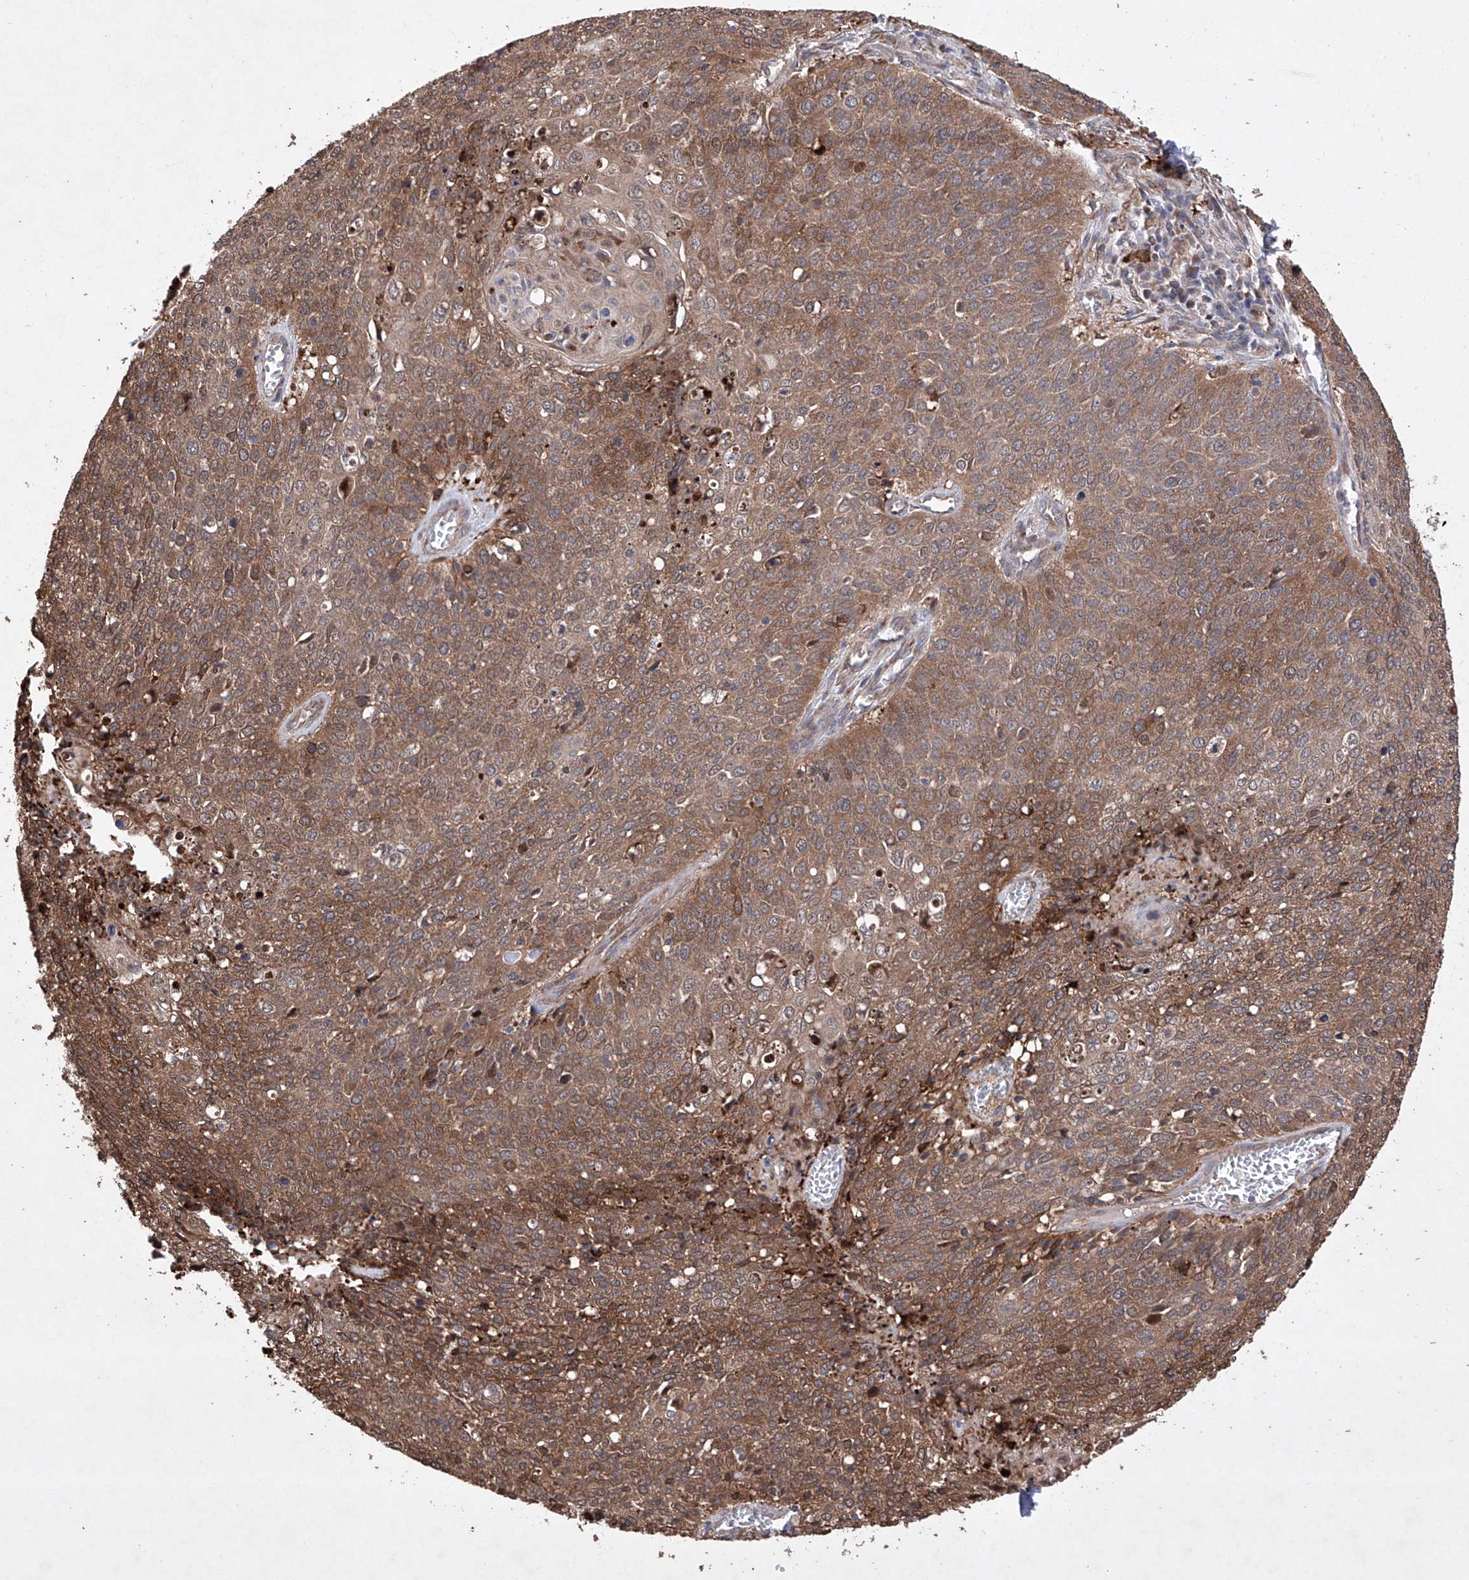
{"staining": {"intensity": "moderate", "quantity": ">75%", "location": "cytoplasmic/membranous"}, "tissue": "cervical cancer", "cell_type": "Tumor cells", "image_type": "cancer", "snomed": [{"axis": "morphology", "description": "Squamous cell carcinoma, NOS"}, {"axis": "topography", "description": "Cervix"}], "caption": "Cervical squamous cell carcinoma stained with a protein marker exhibits moderate staining in tumor cells.", "gene": "TIMM23", "patient": {"sex": "female", "age": 39}}